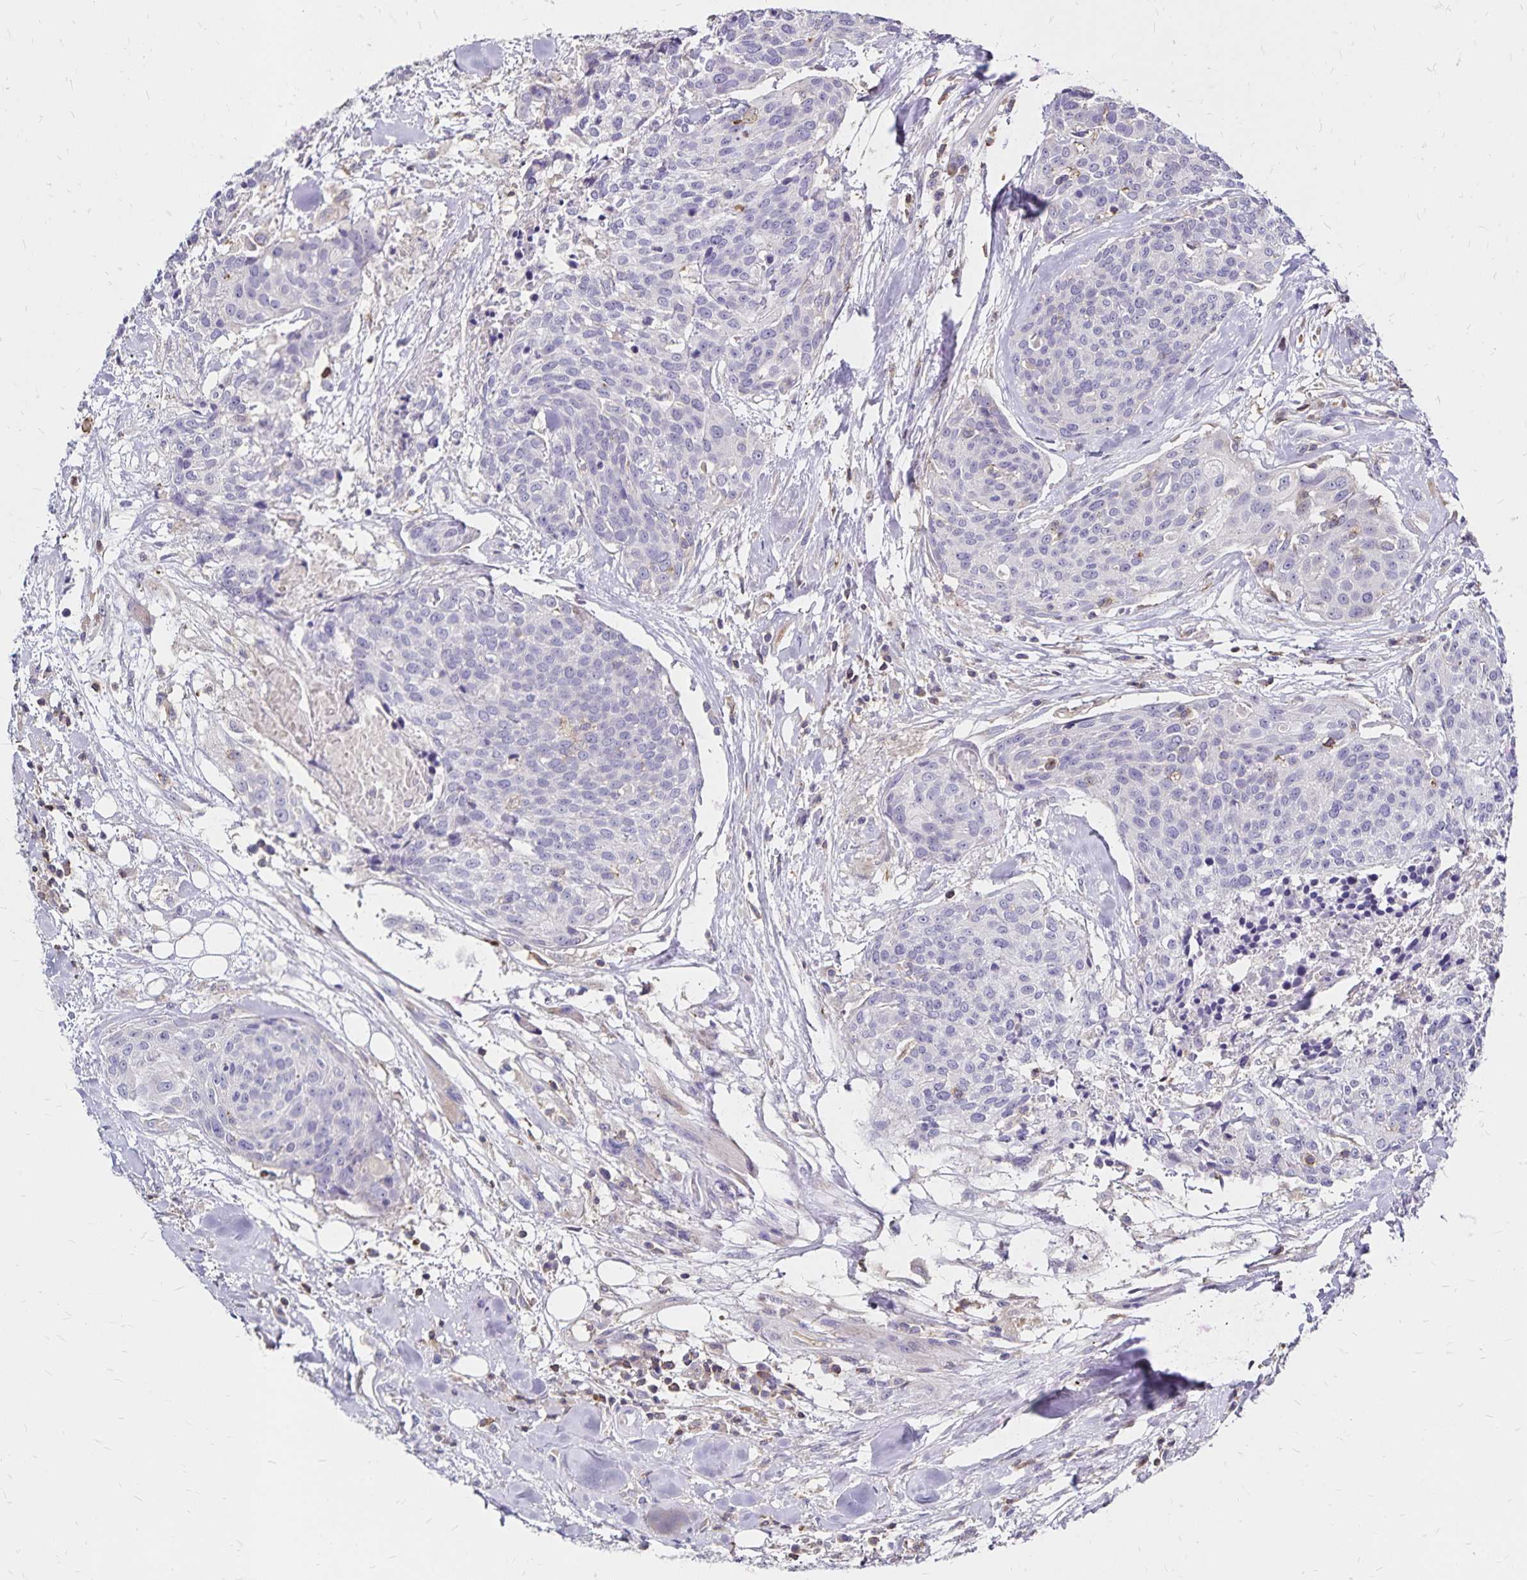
{"staining": {"intensity": "negative", "quantity": "none", "location": "none"}, "tissue": "head and neck cancer", "cell_type": "Tumor cells", "image_type": "cancer", "snomed": [{"axis": "morphology", "description": "Squamous cell carcinoma, NOS"}, {"axis": "topography", "description": "Oral tissue"}, {"axis": "topography", "description": "Head-Neck"}], "caption": "A micrograph of human head and neck cancer (squamous cell carcinoma) is negative for staining in tumor cells.", "gene": "NAGPA", "patient": {"sex": "male", "age": 64}}